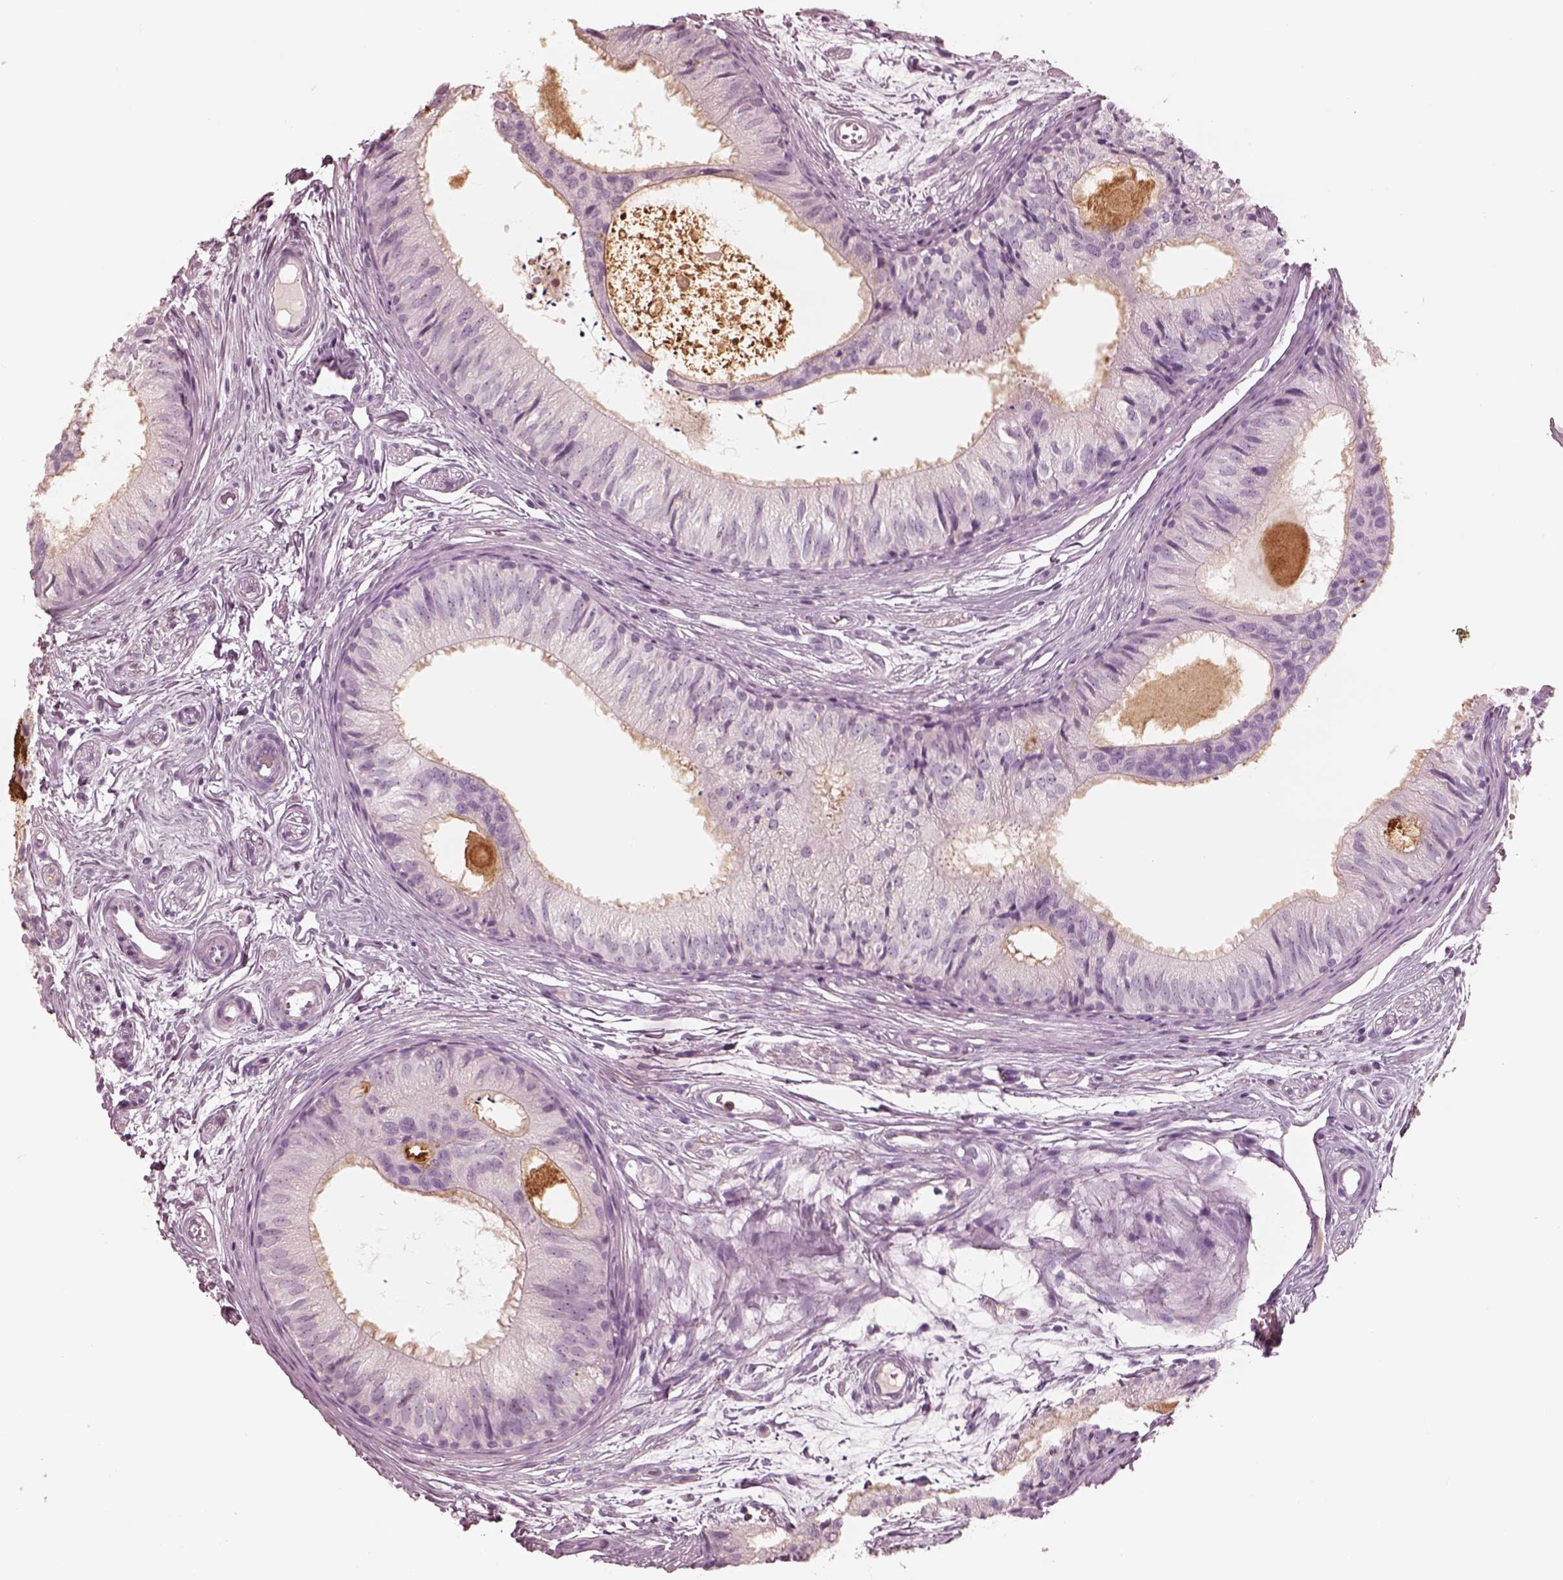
{"staining": {"intensity": "moderate", "quantity": ">75%", "location": "cytoplasmic/membranous"}, "tissue": "epididymis", "cell_type": "Glandular cells", "image_type": "normal", "snomed": [{"axis": "morphology", "description": "Normal tissue, NOS"}, {"axis": "topography", "description": "Epididymis"}], "caption": "IHC histopathology image of normal epididymis: human epididymis stained using immunohistochemistry exhibits medium levels of moderate protein expression localized specifically in the cytoplasmic/membranous of glandular cells, appearing as a cytoplasmic/membranous brown color.", "gene": "GPRIN1", "patient": {"sex": "male", "age": 25}}